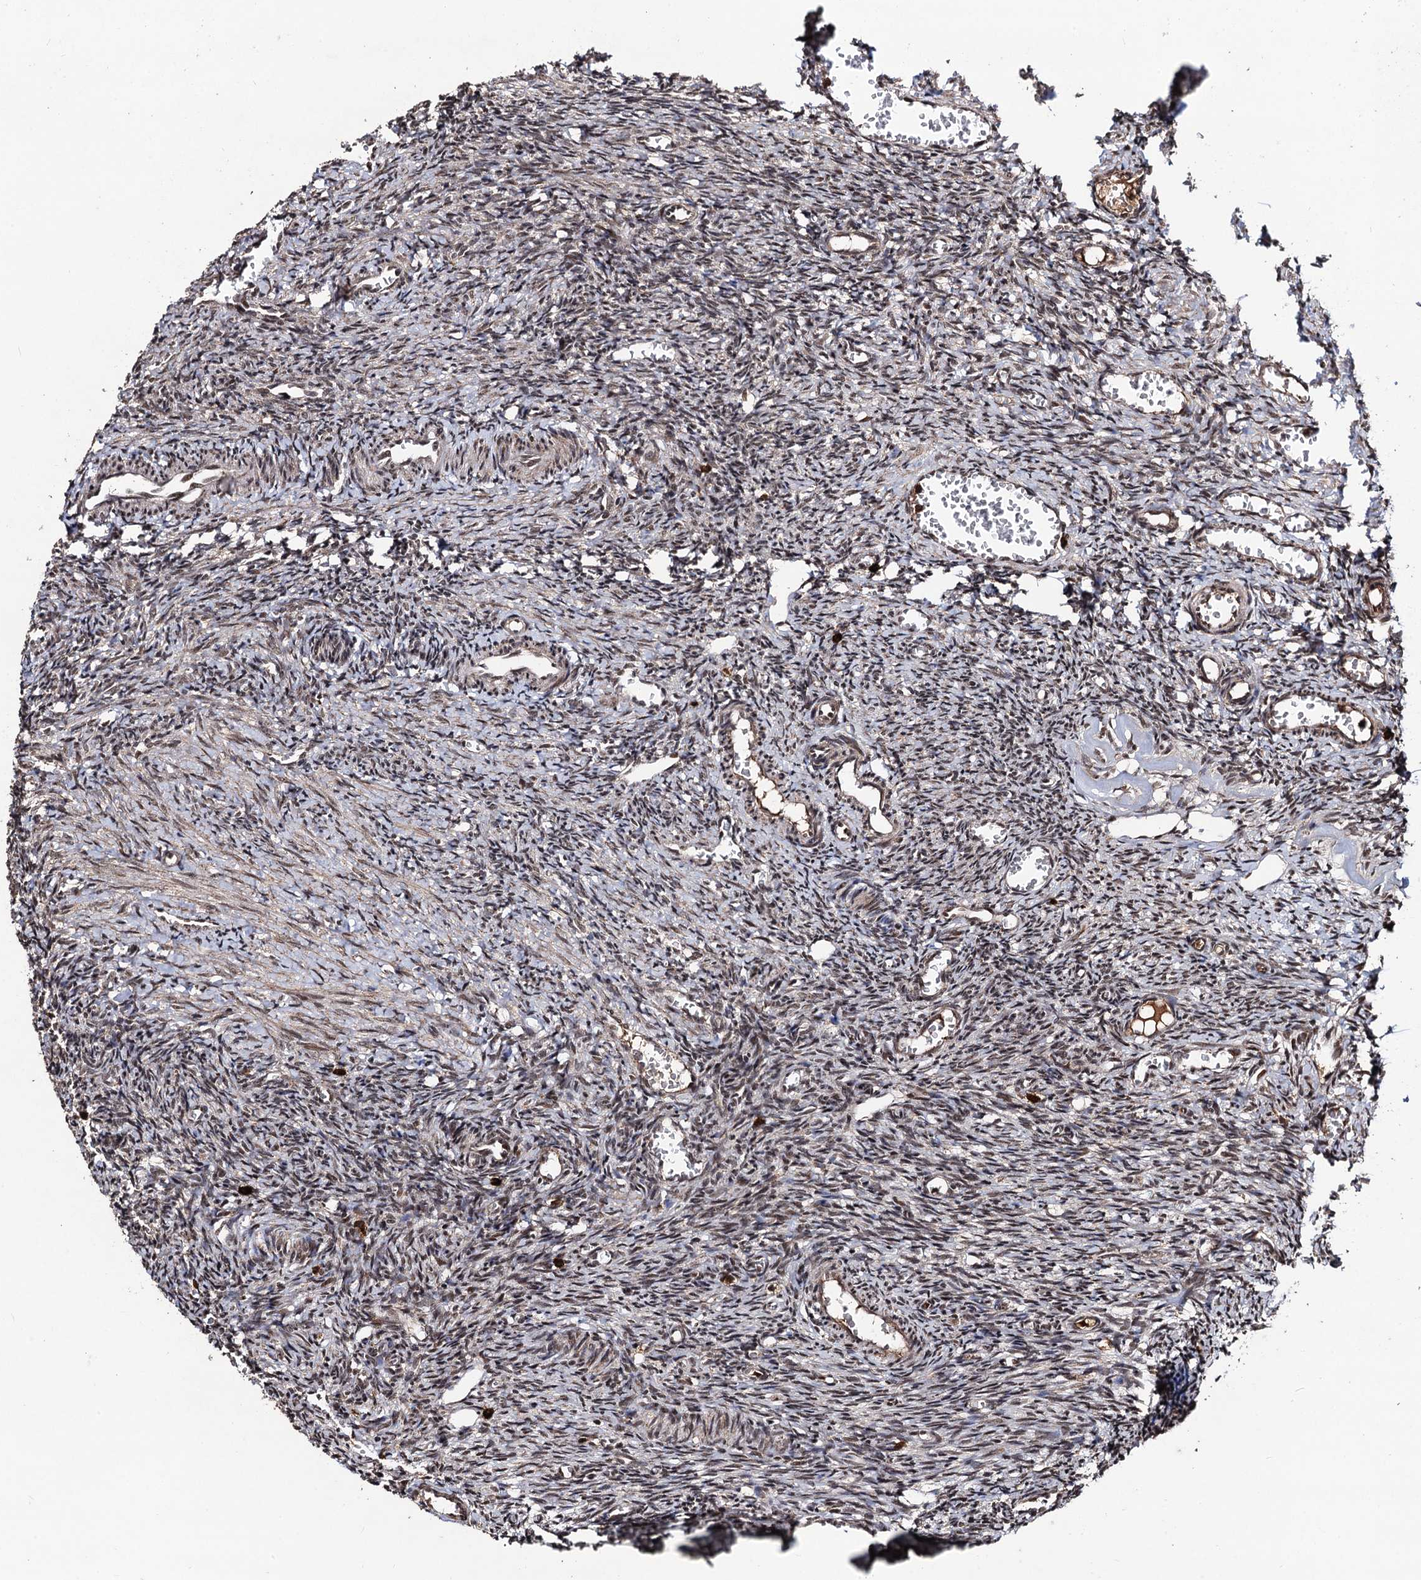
{"staining": {"intensity": "weak", "quantity": "25%-75%", "location": "cytoplasmic/membranous,nuclear"}, "tissue": "ovary", "cell_type": "Ovarian stroma cells", "image_type": "normal", "snomed": [{"axis": "morphology", "description": "Normal tissue, NOS"}, {"axis": "topography", "description": "Ovary"}], "caption": "This histopathology image displays immunohistochemistry (IHC) staining of normal ovary, with low weak cytoplasmic/membranous,nuclear staining in approximately 25%-75% of ovarian stroma cells.", "gene": "SFSWAP", "patient": {"sex": "female", "age": 27}}